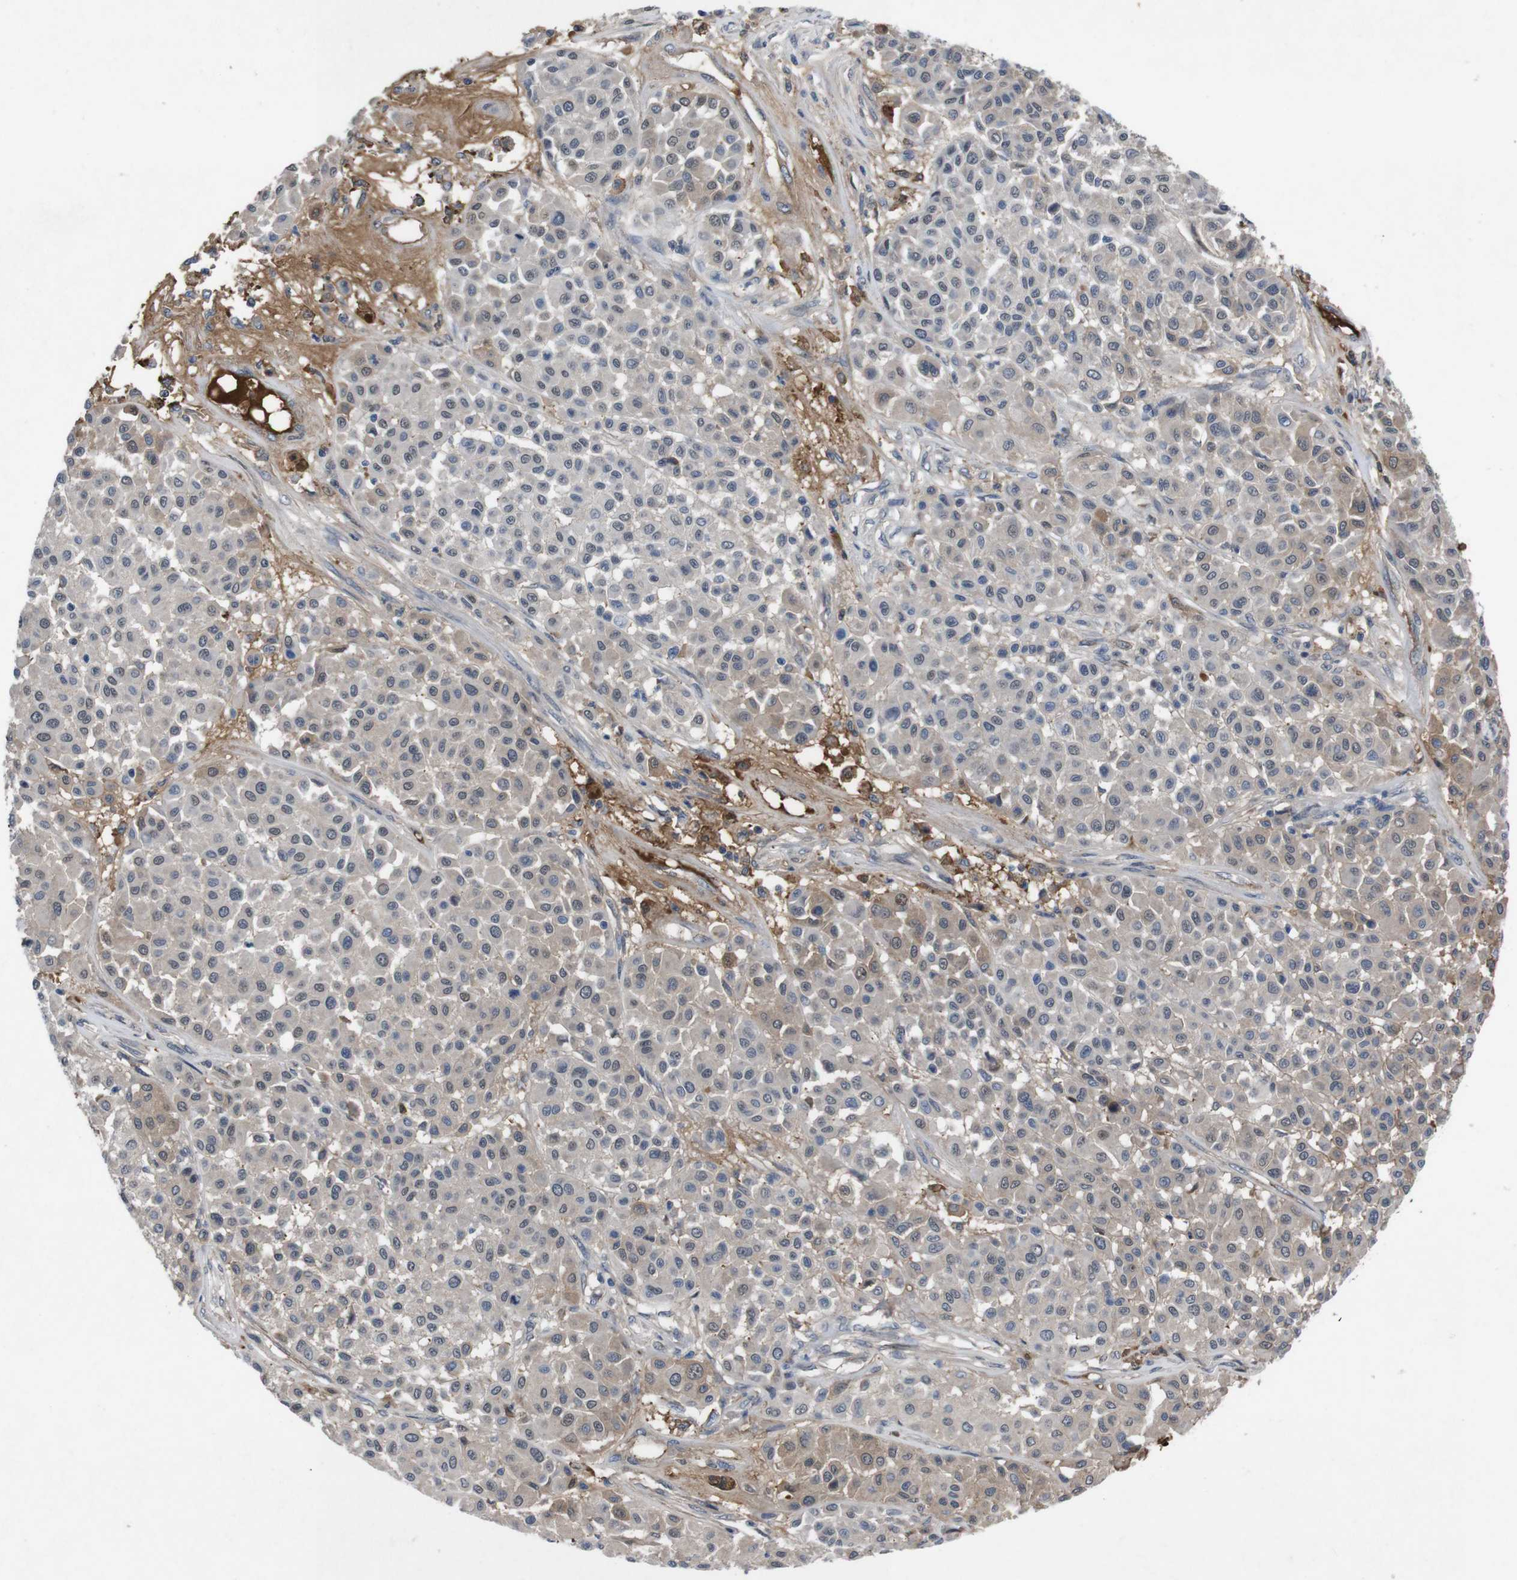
{"staining": {"intensity": "weak", "quantity": "<25%", "location": "cytoplasmic/membranous"}, "tissue": "melanoma", "cell_type": "Tumor cells", "image_type": "cancer", "snomed": [{"axis": "morphology", "description": "Malignant melanoma, Metastatic site"}, {"axis": "topography", "description": "Soft tissue"}], "caption": "Protein analysis of malignant melanoma (metastatic site) reveals no significant staining in tumor cells.", "gene": "SPTB", "patient": {"sex": "male", "age": 41}}